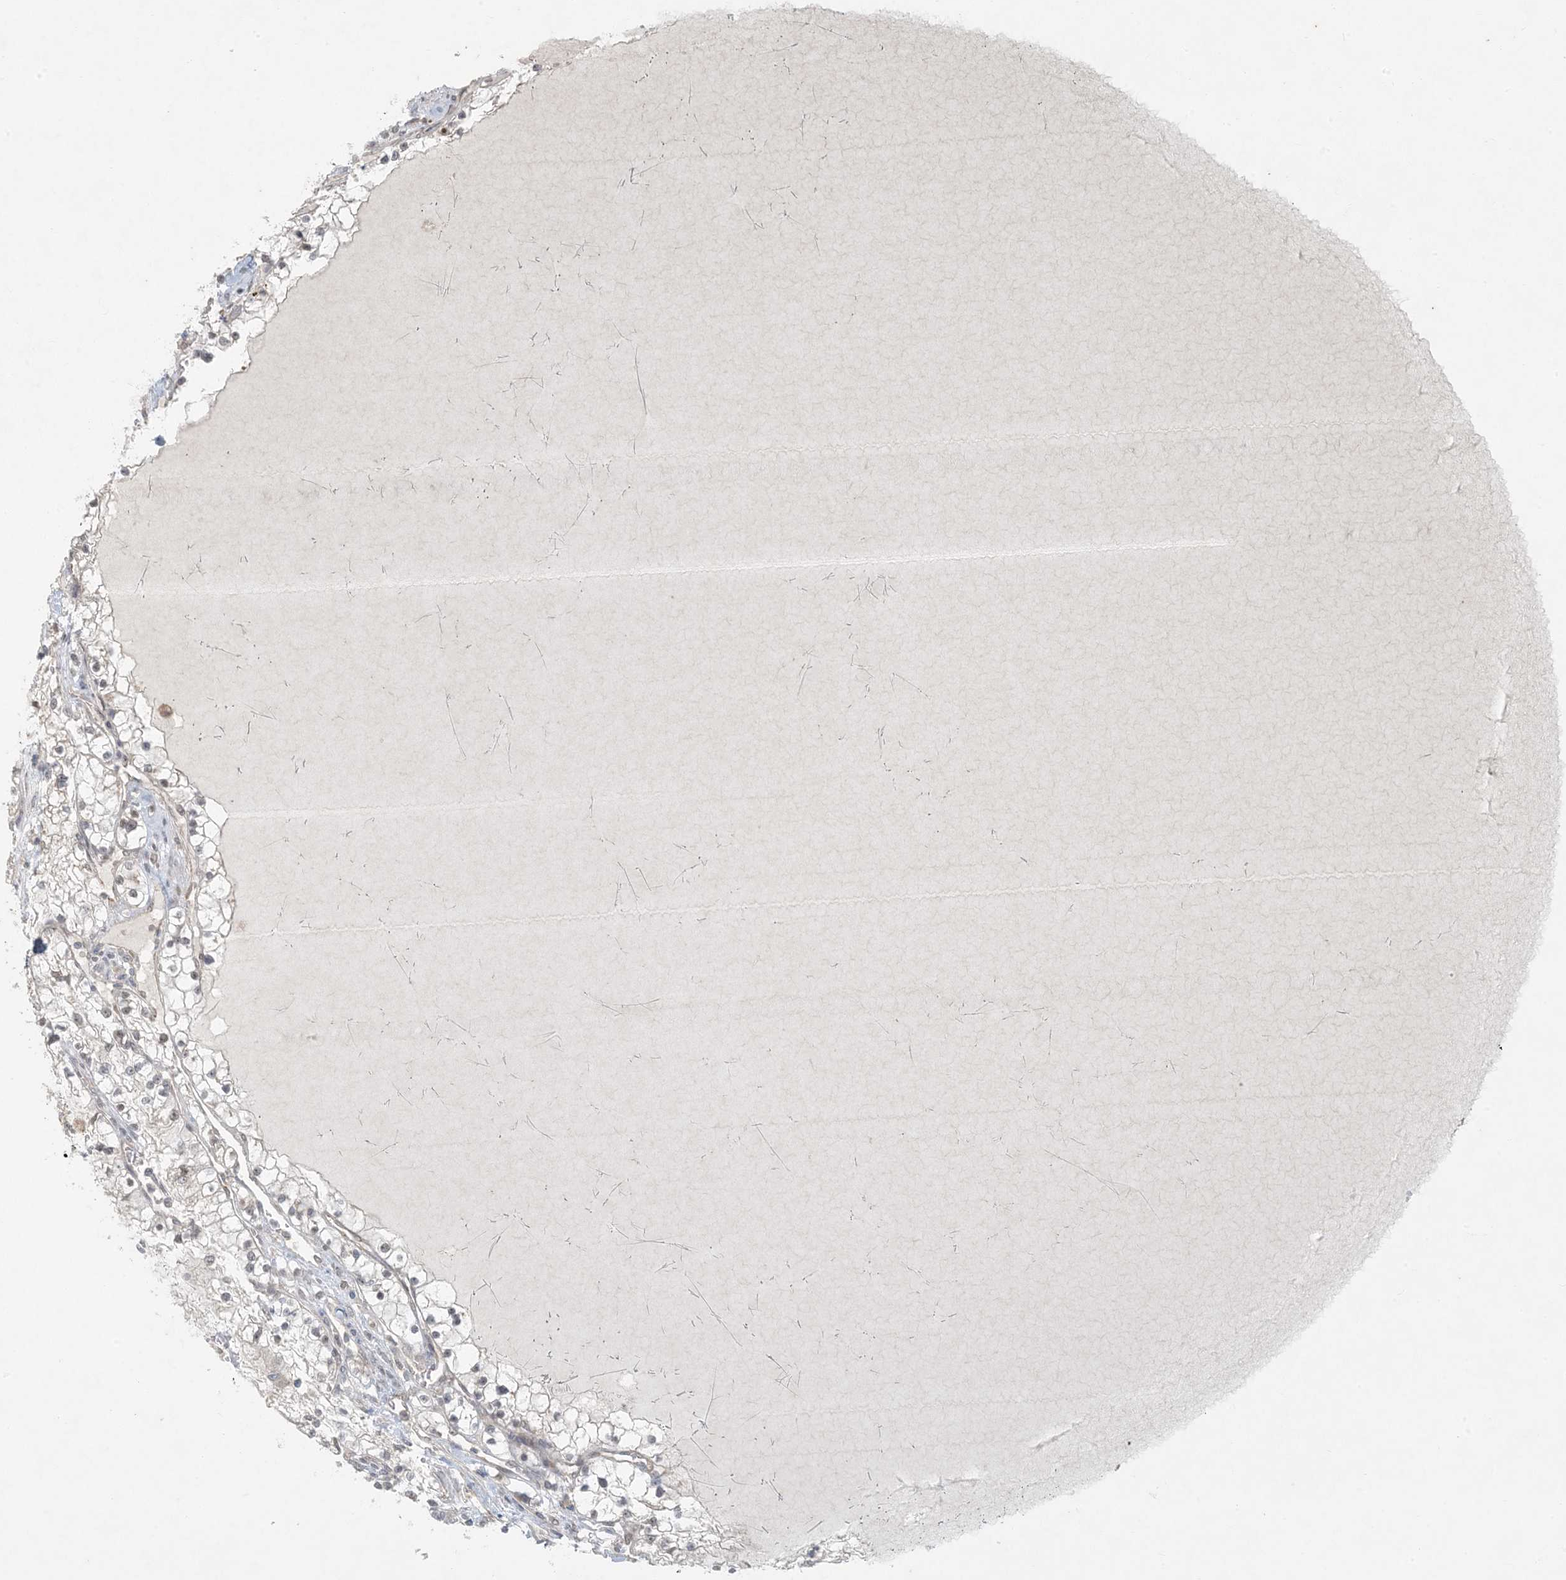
{"staining": {"intensity": "negative", "quantity": "none", "location": "none"}, "tissue": "renal cancer", "cell_type": "Tumor cells", "image_type": "cancer", "snomed": [{"axis": "morphology", "description": "Normal tissue, NOS"}, {"axis": "morphology", "description": "Adenocarcinoma, NOS"}, {"axis": "topography", "description": "Kidney"}], "caption": "Immunohistochemistry photomicrograph of human adenocarcinoma (renal) stained for a protein (brown), which demonstrates no positivity in tumor cells. The staining is performed using DAB (3,3'-diaminobenzidine) brown chromogen with nuclei counter-stained in using hematoxylin.", "gene": "BCORL1", "patient": {"sex": "male", "age": 68}}